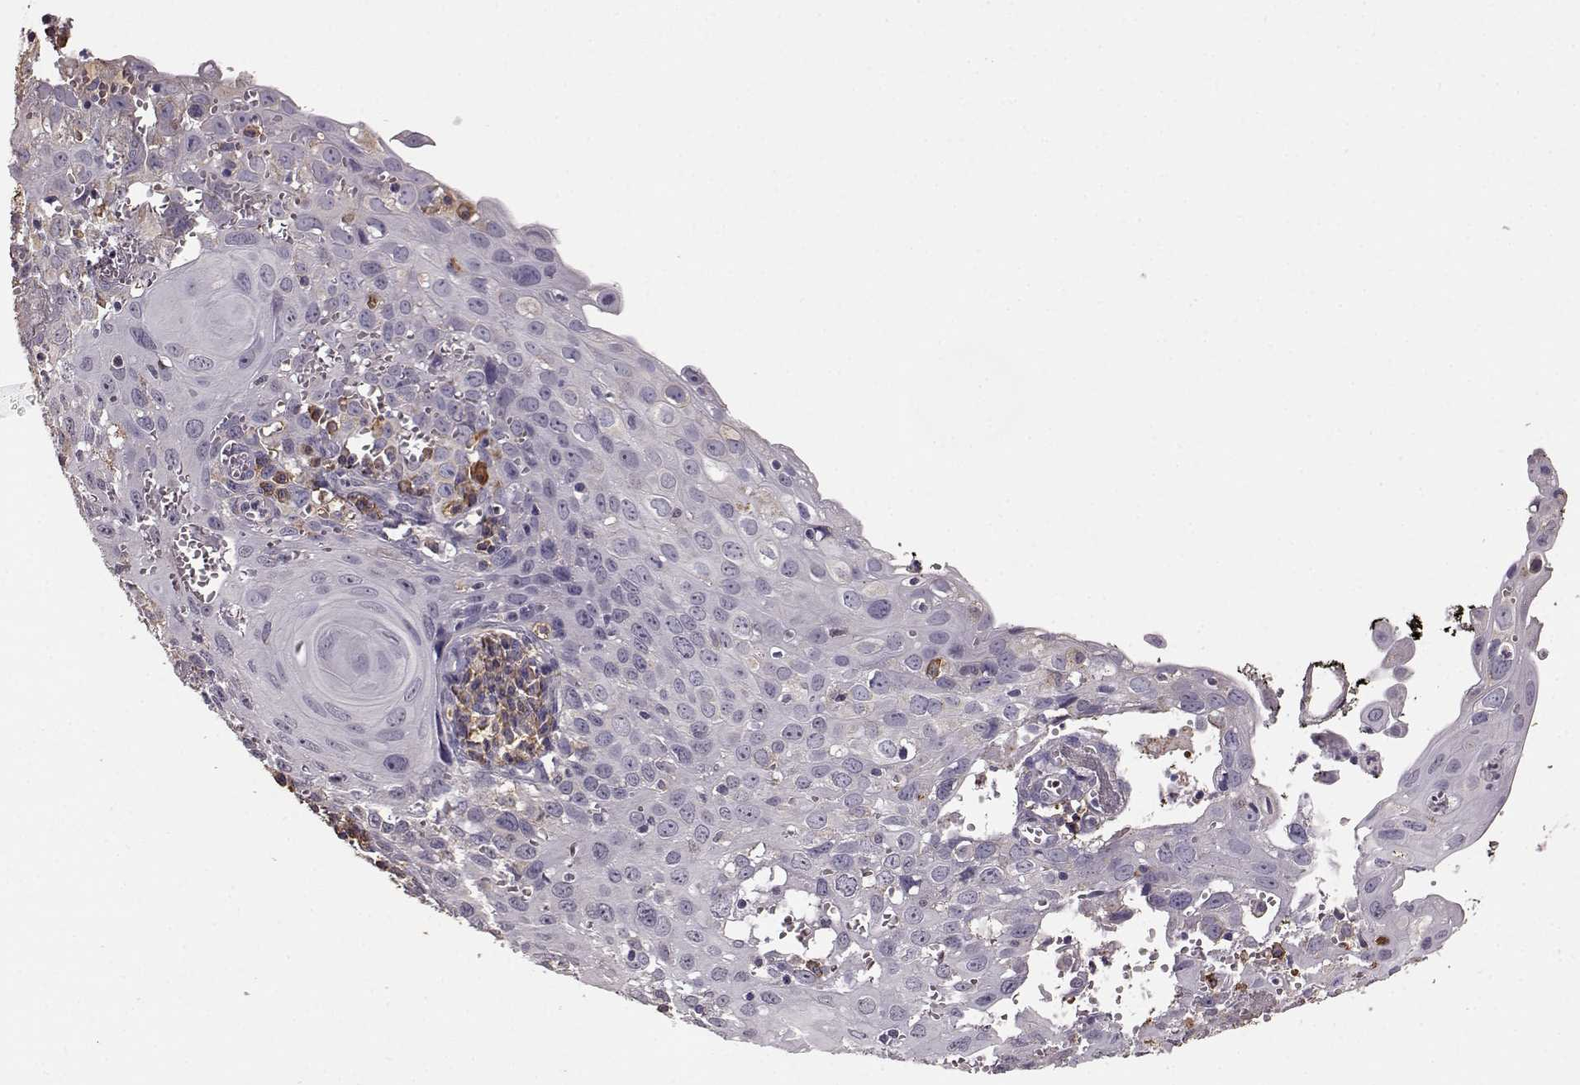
{"staining": {"intensity": "negative", "quantity": "none", "location": "none"}, "tissue": "cervical cancer", "cell_type": "Tumor cells", "image_type": "cancer", "snomed": [{"axis": "morphology", "description": "Squamous cell carcinoma, NOS"}, {"axis": "topography", "description": "Cervix"}], "caption": "This is an IHC micrograph of human cervical squamous cell carcinoma. There is no expression in tumor cells.", "gene": "GABRG3", "patient": {"sex": "female", "age": 38}}